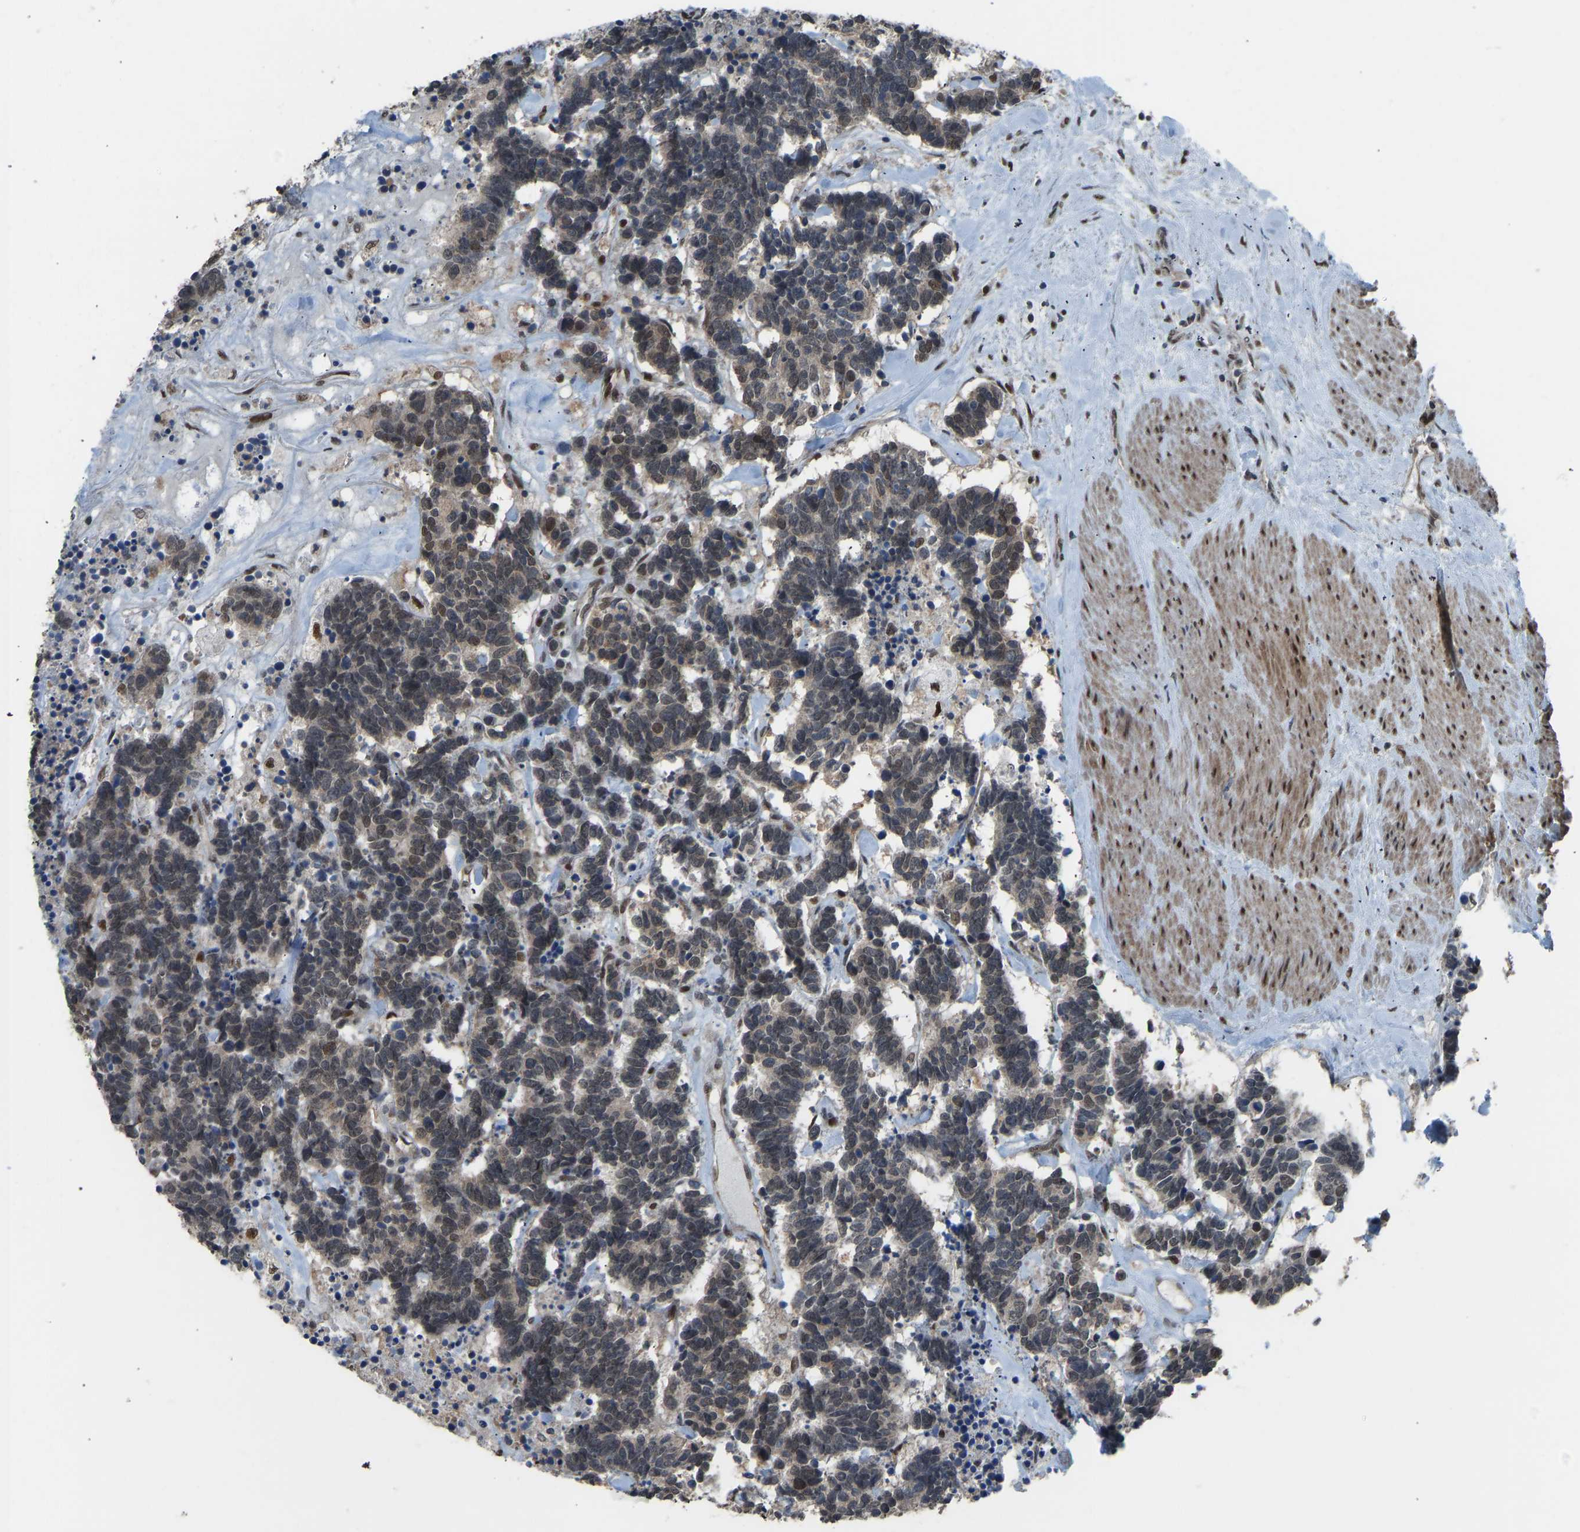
{"staining": {"intensity": "weak", "quantity": ">75%", "location": "cytoplasmic/membranous,nuclear"}, "tissue": "carcinoid", "cell_type": "Tumor cells", "image_type": "cancer", "snomed": [{"axis": "morphology", "description": "Carcinoma, NOS"}, {"axis": "morphology", "description": "Carcinoid, malignant, NOS"}, {"axis": "topography", "description": "Urinary bladder"}], "caption": "Human carcinoma stained with a protein marker shows weak staining in tumor cells.", "gene": "KPNA6", "patient": {"sex": "male", "age": 57}}